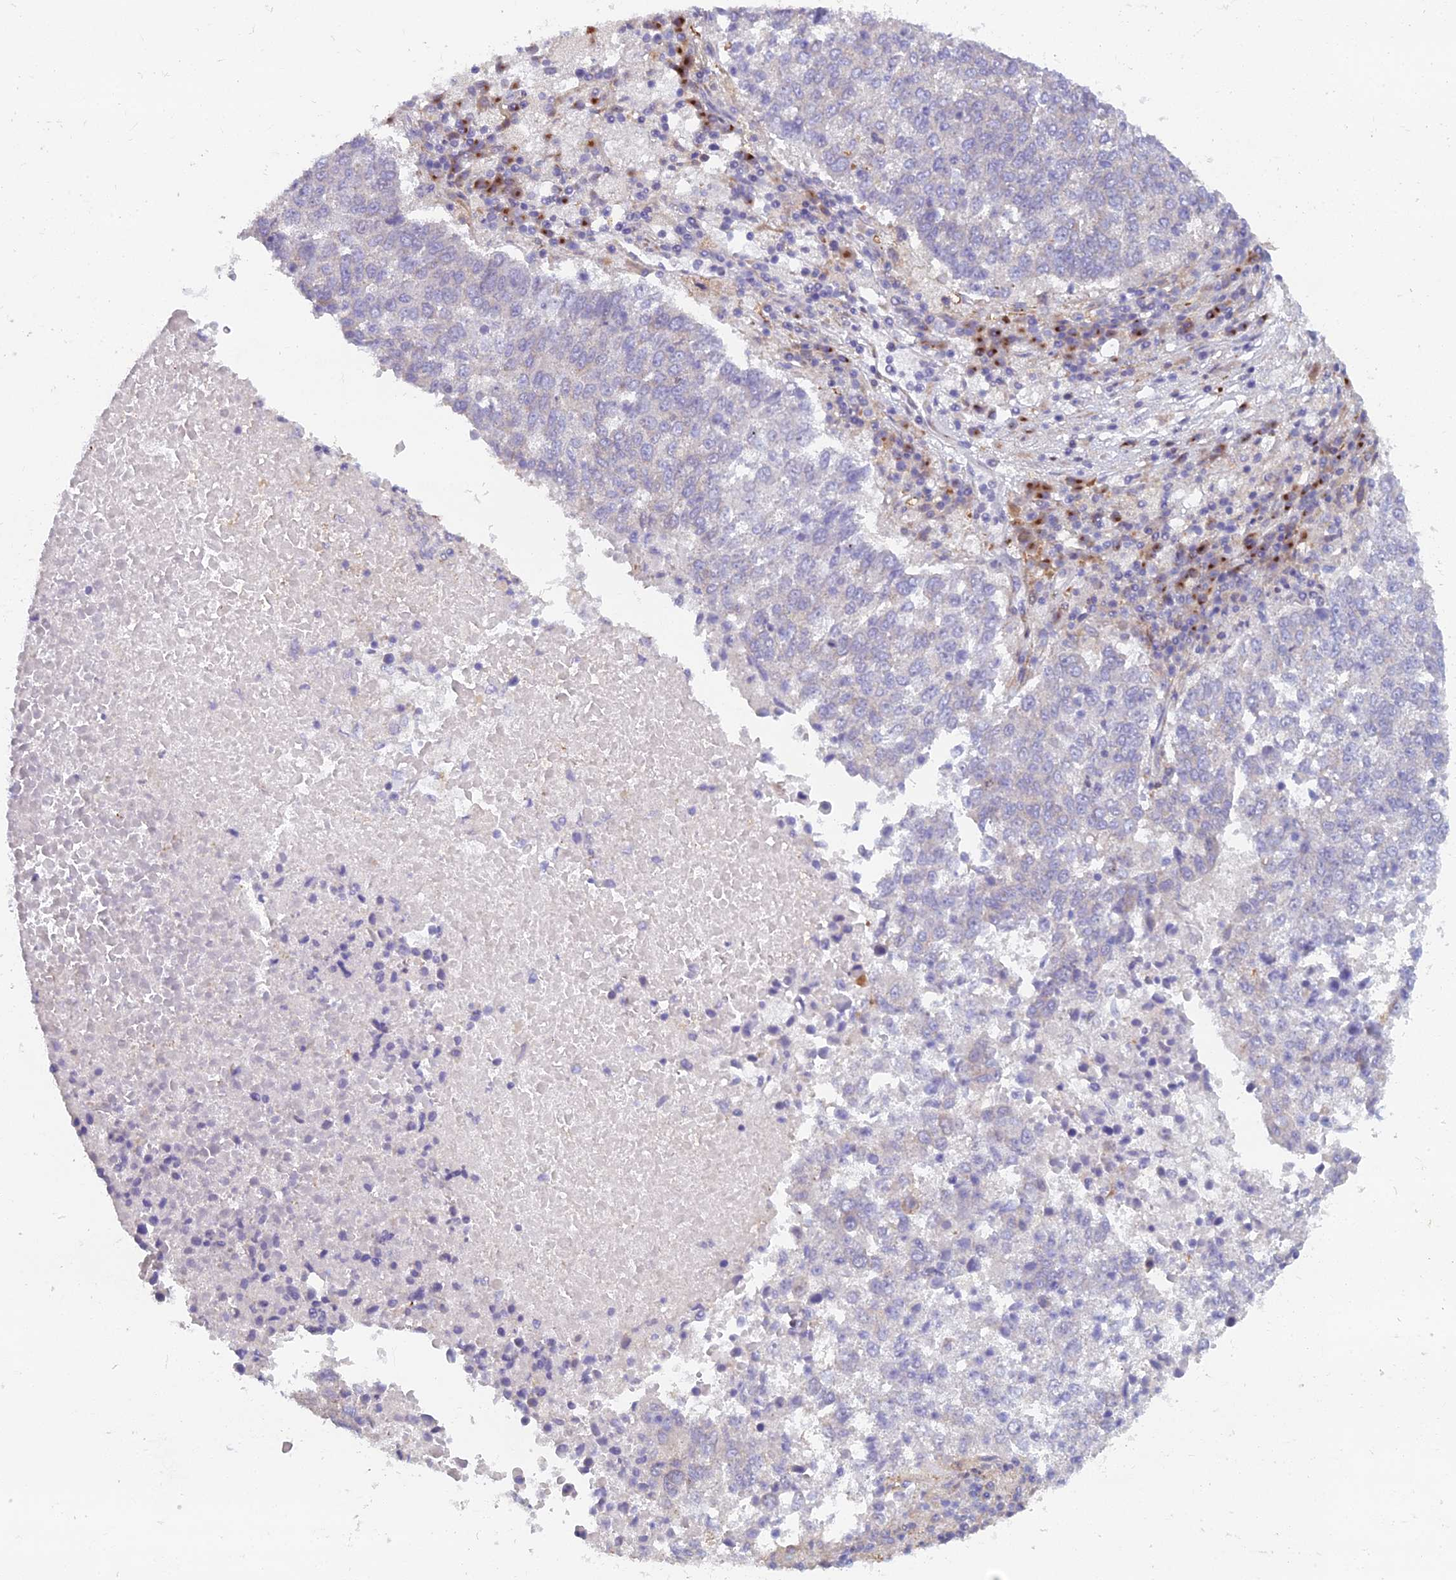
{"staining": {"intensity": "negative", "quantity": "none", "location": "none"}, "tissue": "lung cancer", "cell_type": "Tumor cells", "image_type": "cancer", "snomed": [{"axis": "morphology", "description": "Squamous cell carcinoma, NOS"}, {"axis": "topography", "description": "Lung"}], "caption": "IHC of human lung squamous cell carcinoma demonstrates no positivity in tumor cells.", "gene": "B9D2", "patient": {"sex": "male", "age": 73}}